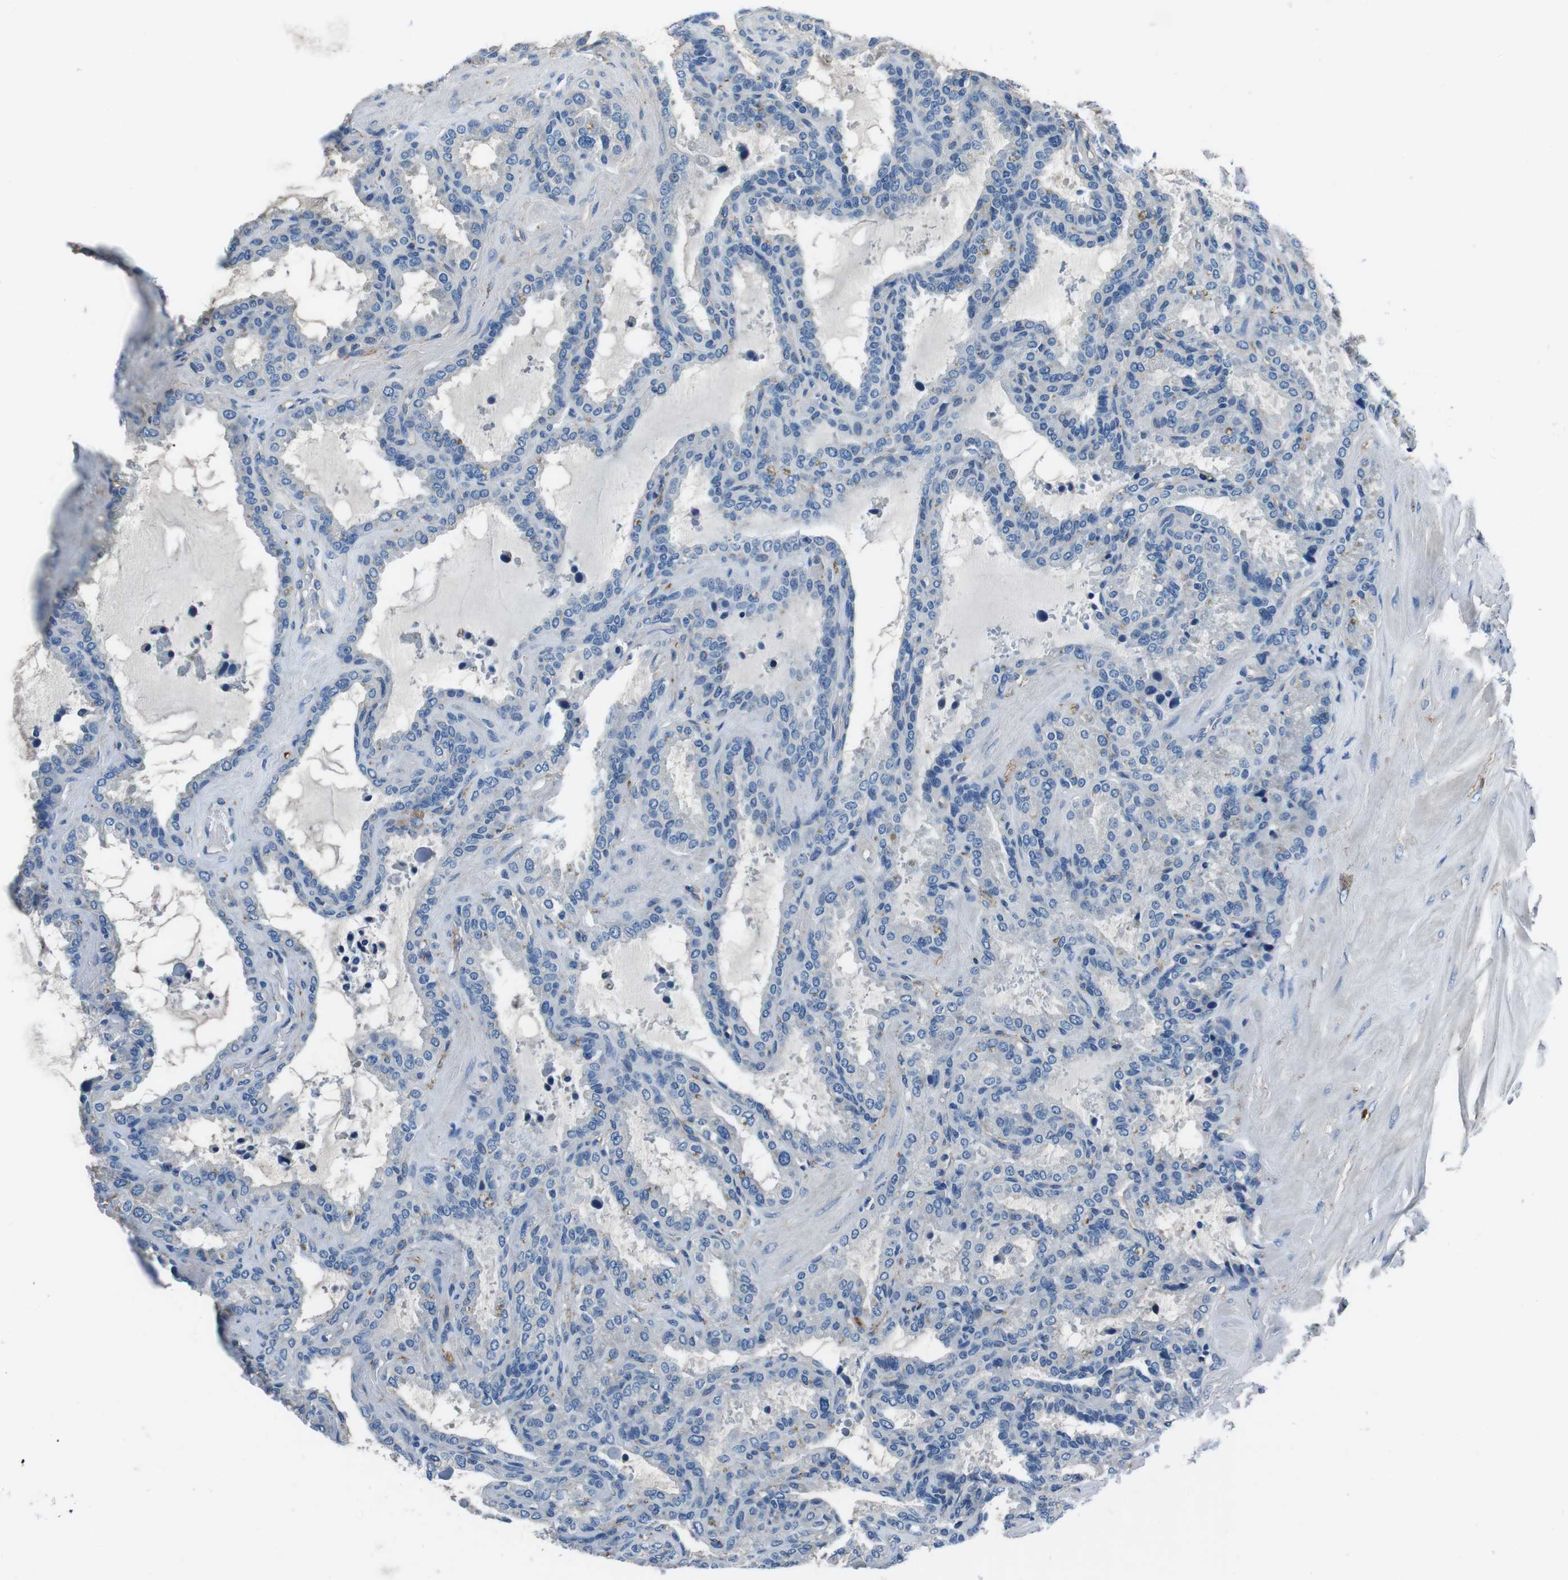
{"staining": {"intensity": "weak", "quantity": "<25%", "location": "cytoplasmic/membranous"}, "tissue": "seminal vesicle", "cell_type": "Glandular cells", "image_type": "normal", "snomed": [{"axis": "morphology", "description": "Normal tissue, NOS"}, {"axis": "topography", "description": "Seminal veicle"}], "caption": "Protein analysis of normal seminal vesicle displays no significant expression in glandular cells.", "gene": "CASQ1", "patient": {"sex": "male", "age": 46}}